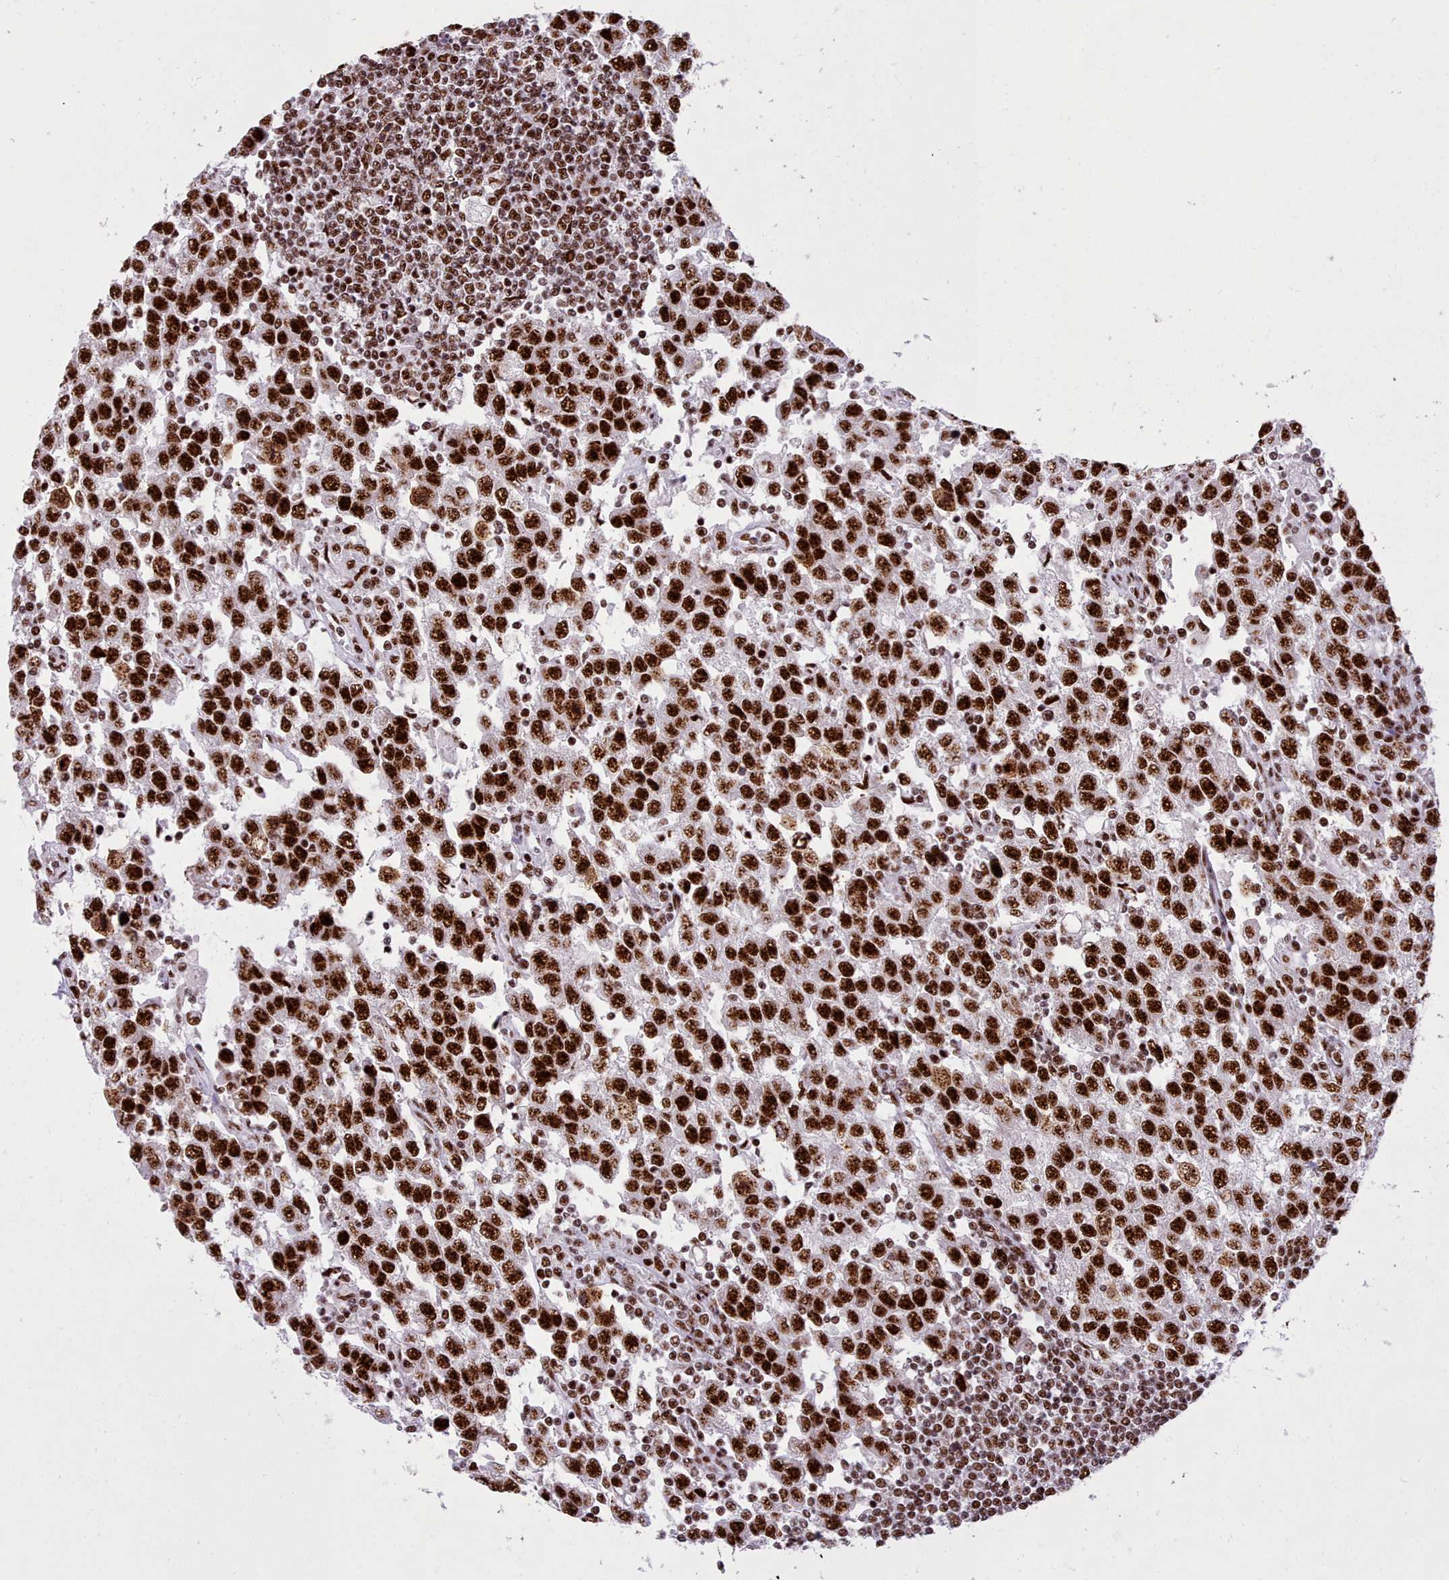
{"staining": {"intensity": "strong", "quantity": ">75%", "location": "nuclear"}, "tissue": "testis cancer", "cell_type": "Tumor cells", "image_type": "cancer", "snomed": [{"axis": "morphology", "description": "Seminoma, NOS"}, {"axis": "topography", "description": "Testis"}], "caption": "Tumor cells show high levels of strong nuclear positivity in about >75% of cells in testis cancer.", "gene": "TMEM35B", "patient": {"sex": "male", "age": 41}}